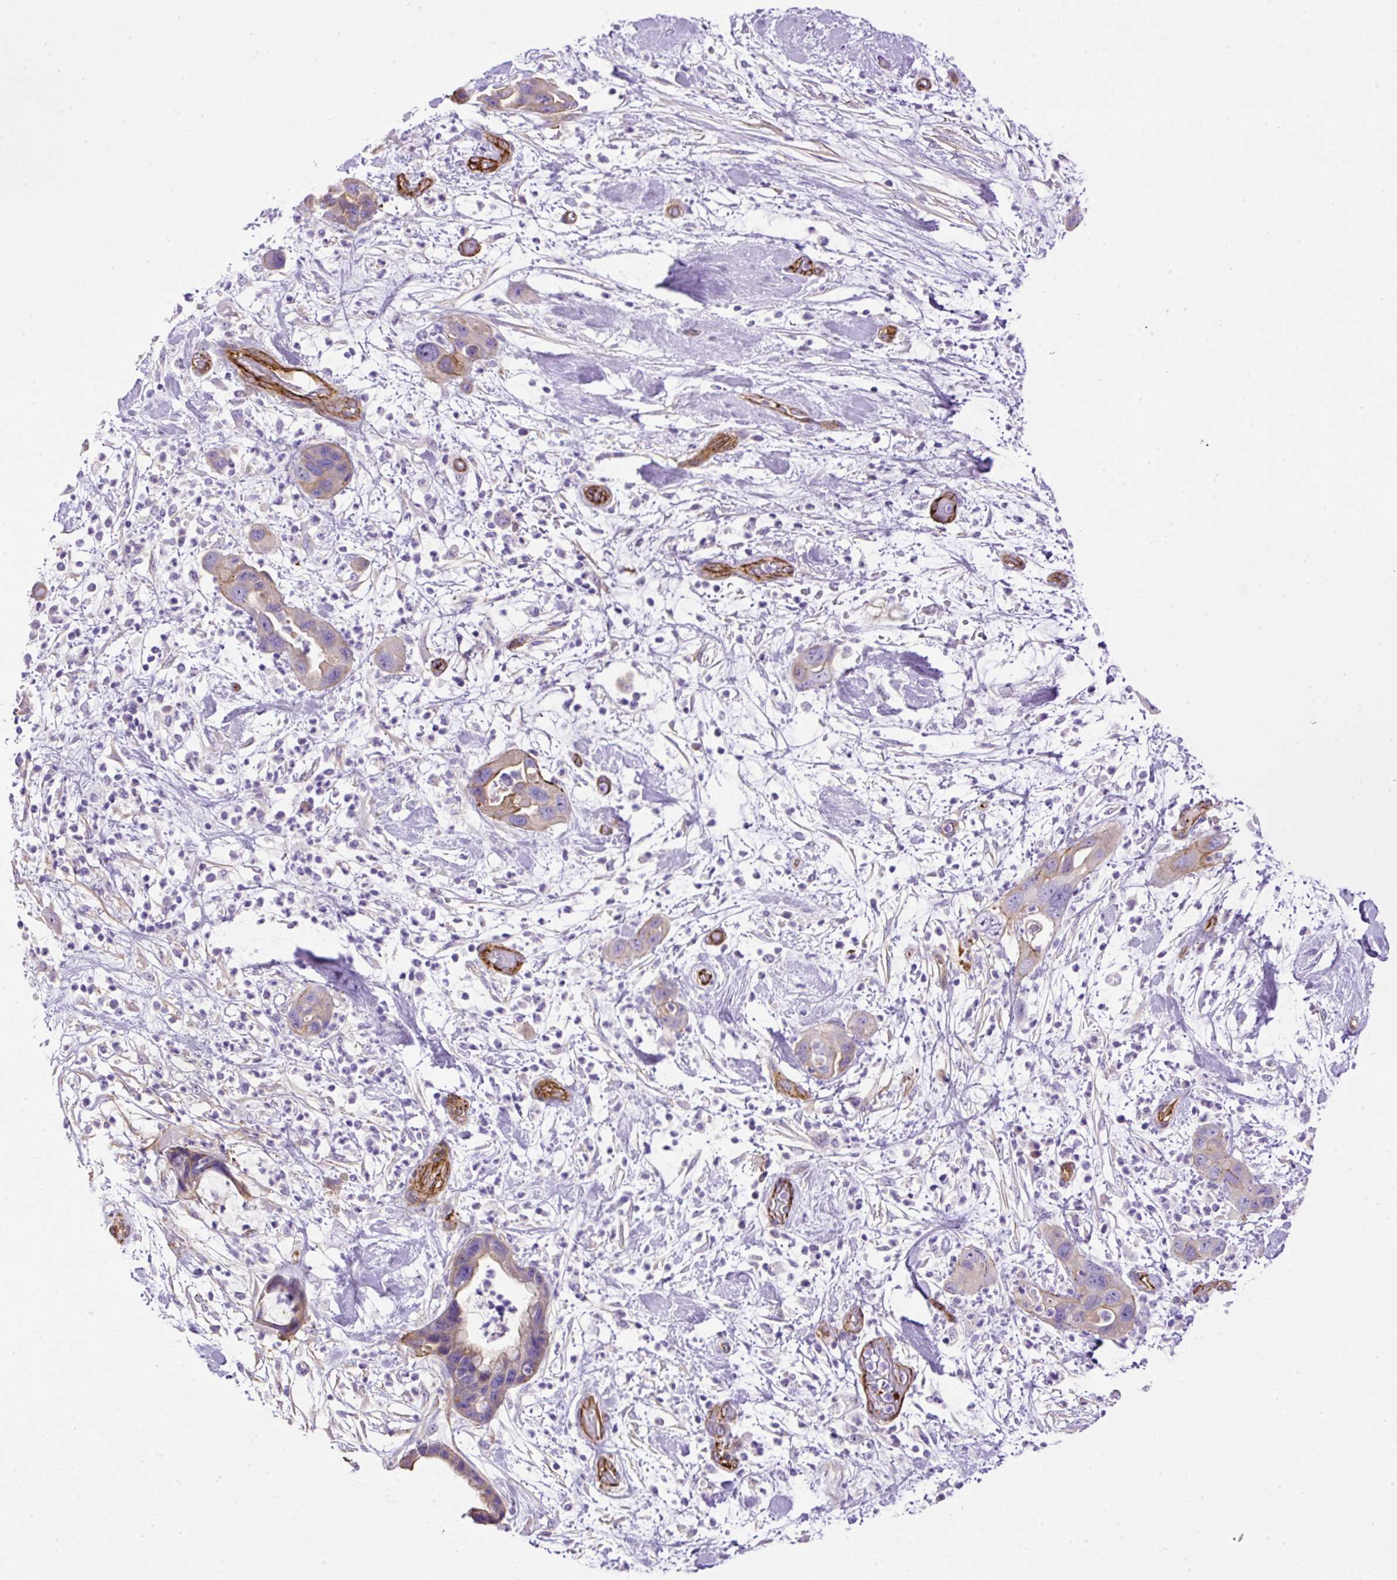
{"staining": {"intensity": "moderate", "quantity": "<25%", "location": "cytoplasmic/membranous"}, "tissue": "pancreatic cancer", "cell_type": "Tumor cells", "image_type": "cancer", "snomed": [{"axis": "morphology", "description": "Adenocarcinoma, NOS"}, {"axis": "topography", "description": "Pancreas"}], "caption": "High-power microscopy captured an IHC histopathology image of pancreatic cancer (adenocarcinoma), revealing moderate cytoplasmic/membranous expression in approximately <25% of tumor cells.", "gene": "MAGEB16", "patient": {"sex": "female", "age": 71}}